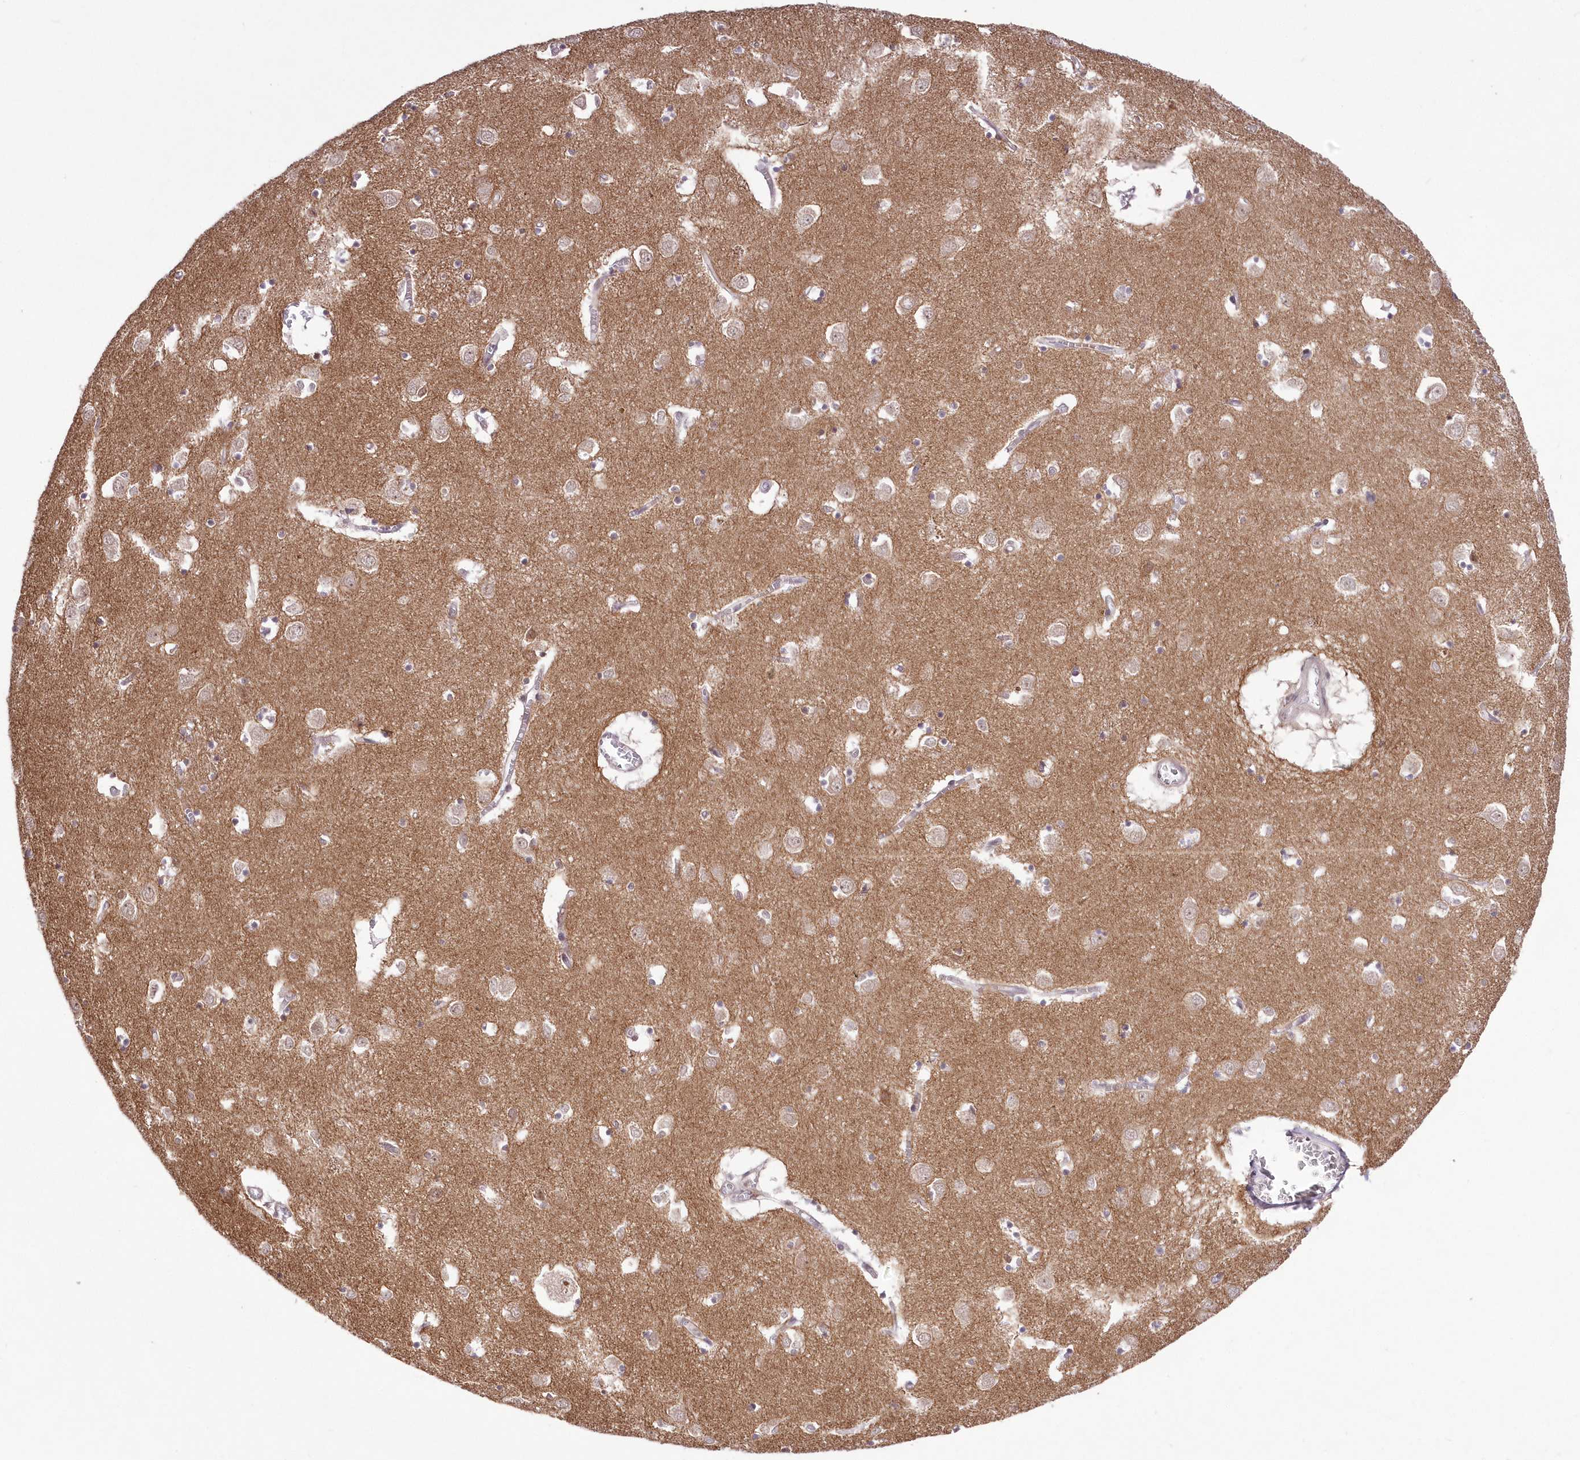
{"staining": {"intensity": "moderate", "quantity": "<25%", "location": "cytoplasmic/membranous"}, "tissue": "caudate", "cell_type": "Glial cells", "image_type": "normal", "snomed": [{"axis": "morphology", "description": "Normal tissue, NOS"}, {"axis": "topography", "description": "Lateral ventricle wall"}], "caption": "Caudate stained with IHC exhibits moderate cytoplasmic/membranous expression in about <25% of glial cells.", "gene": "FAM241B", "patient": {"sex": "male", "age": 70}}